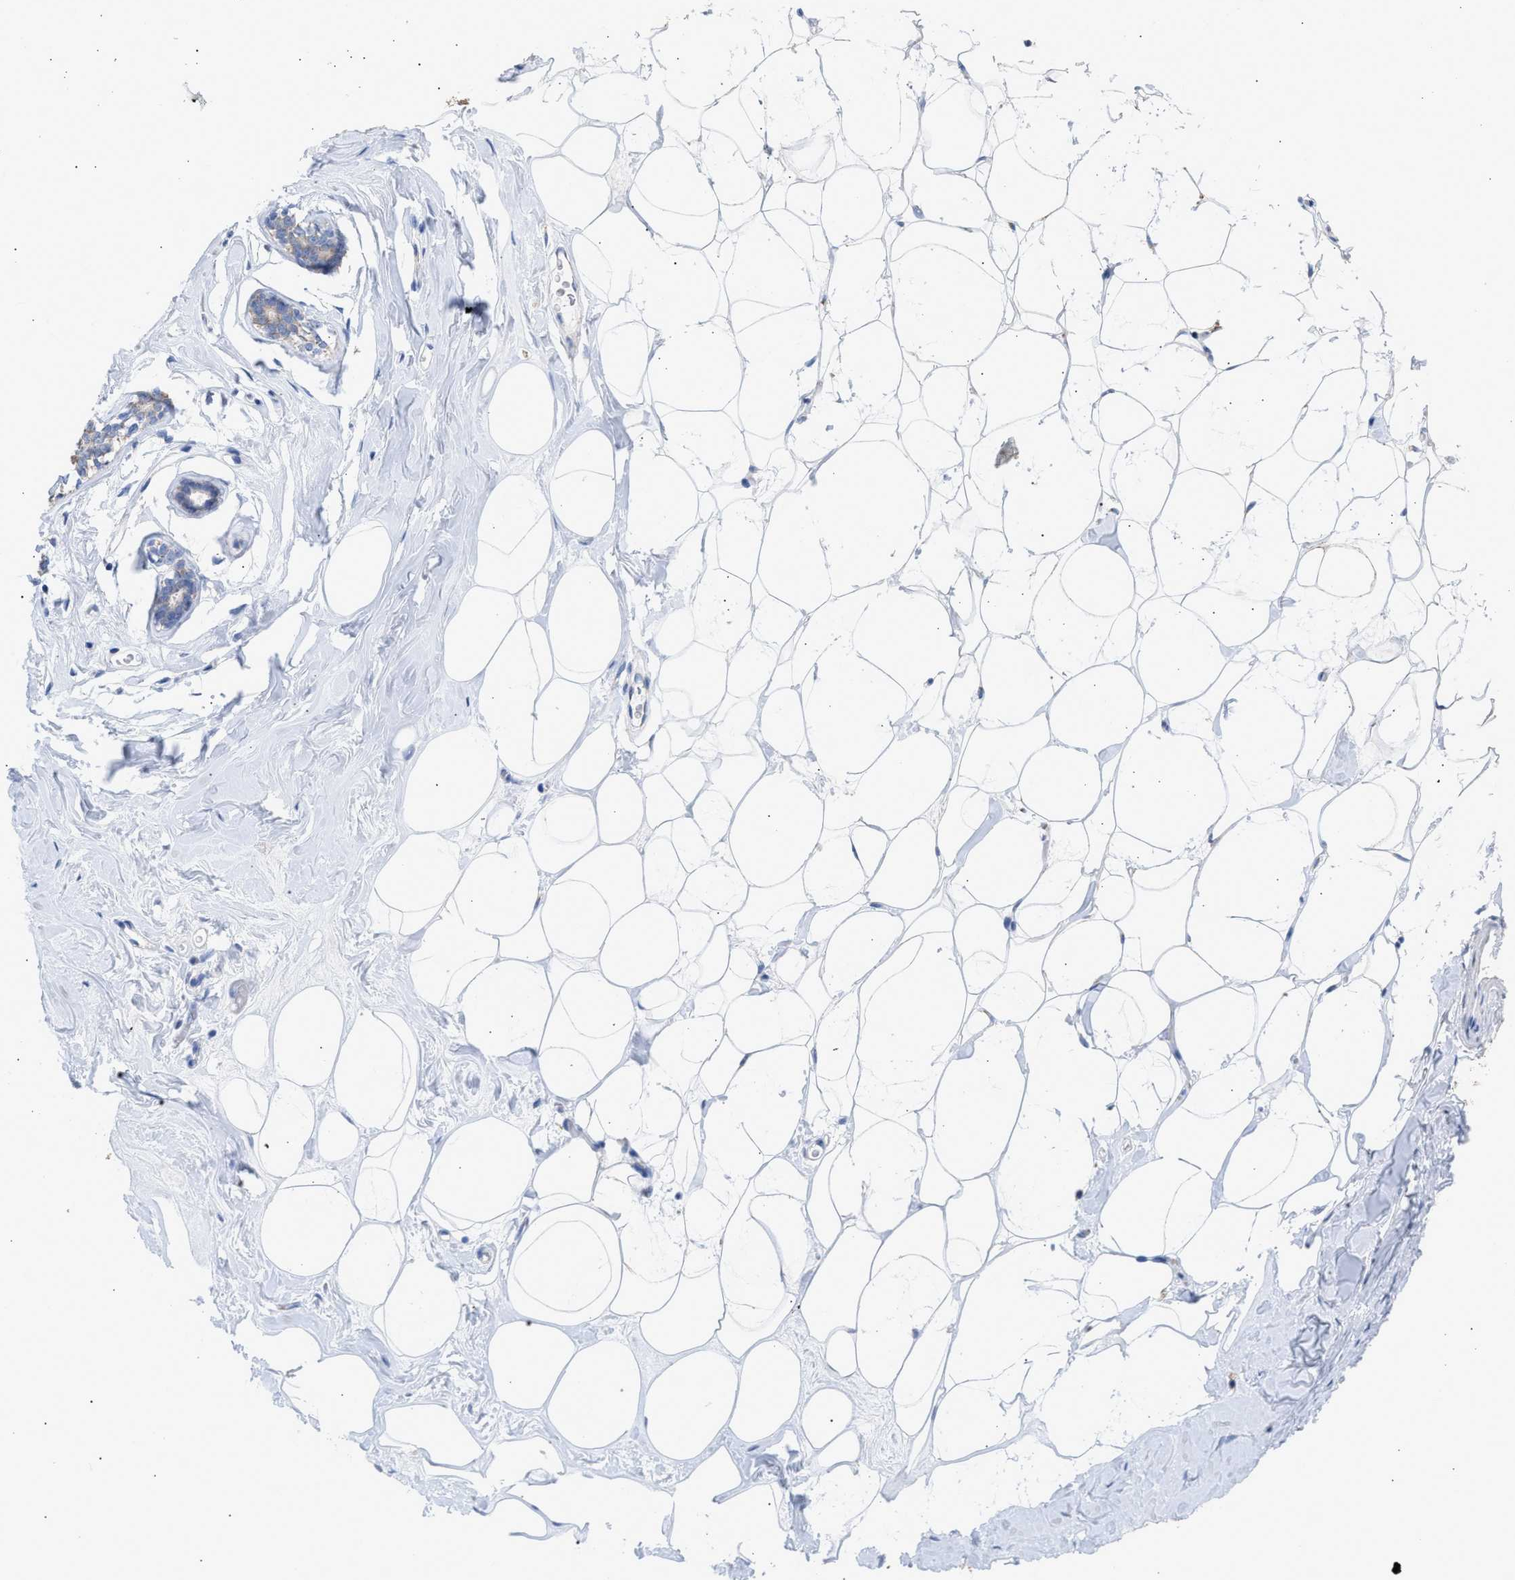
{"staining": {"intensity": "negative", "quantity": "none", "location": "none"}, "tissue": "adipose tissue", "cell_type": "Adipocytes", "image_type": "normal", "snomed": [{"axis": "morphology", "description": "Normal tissue, NOS"}, {"axis": "morphology", "description": "Fibrosis, NOS"}, {"axis": "topography", "description": "Breast"}, {"axis": "topography", "description": "Adipose tissue"}], "caption": "Immunohistochemistry photomicrograph of normal adipose tissue stained for a protein (brown), which reveals no expression in adipocytes.", "gene": "ACOT13", "patient": {"sex": "female", "age": 39}}